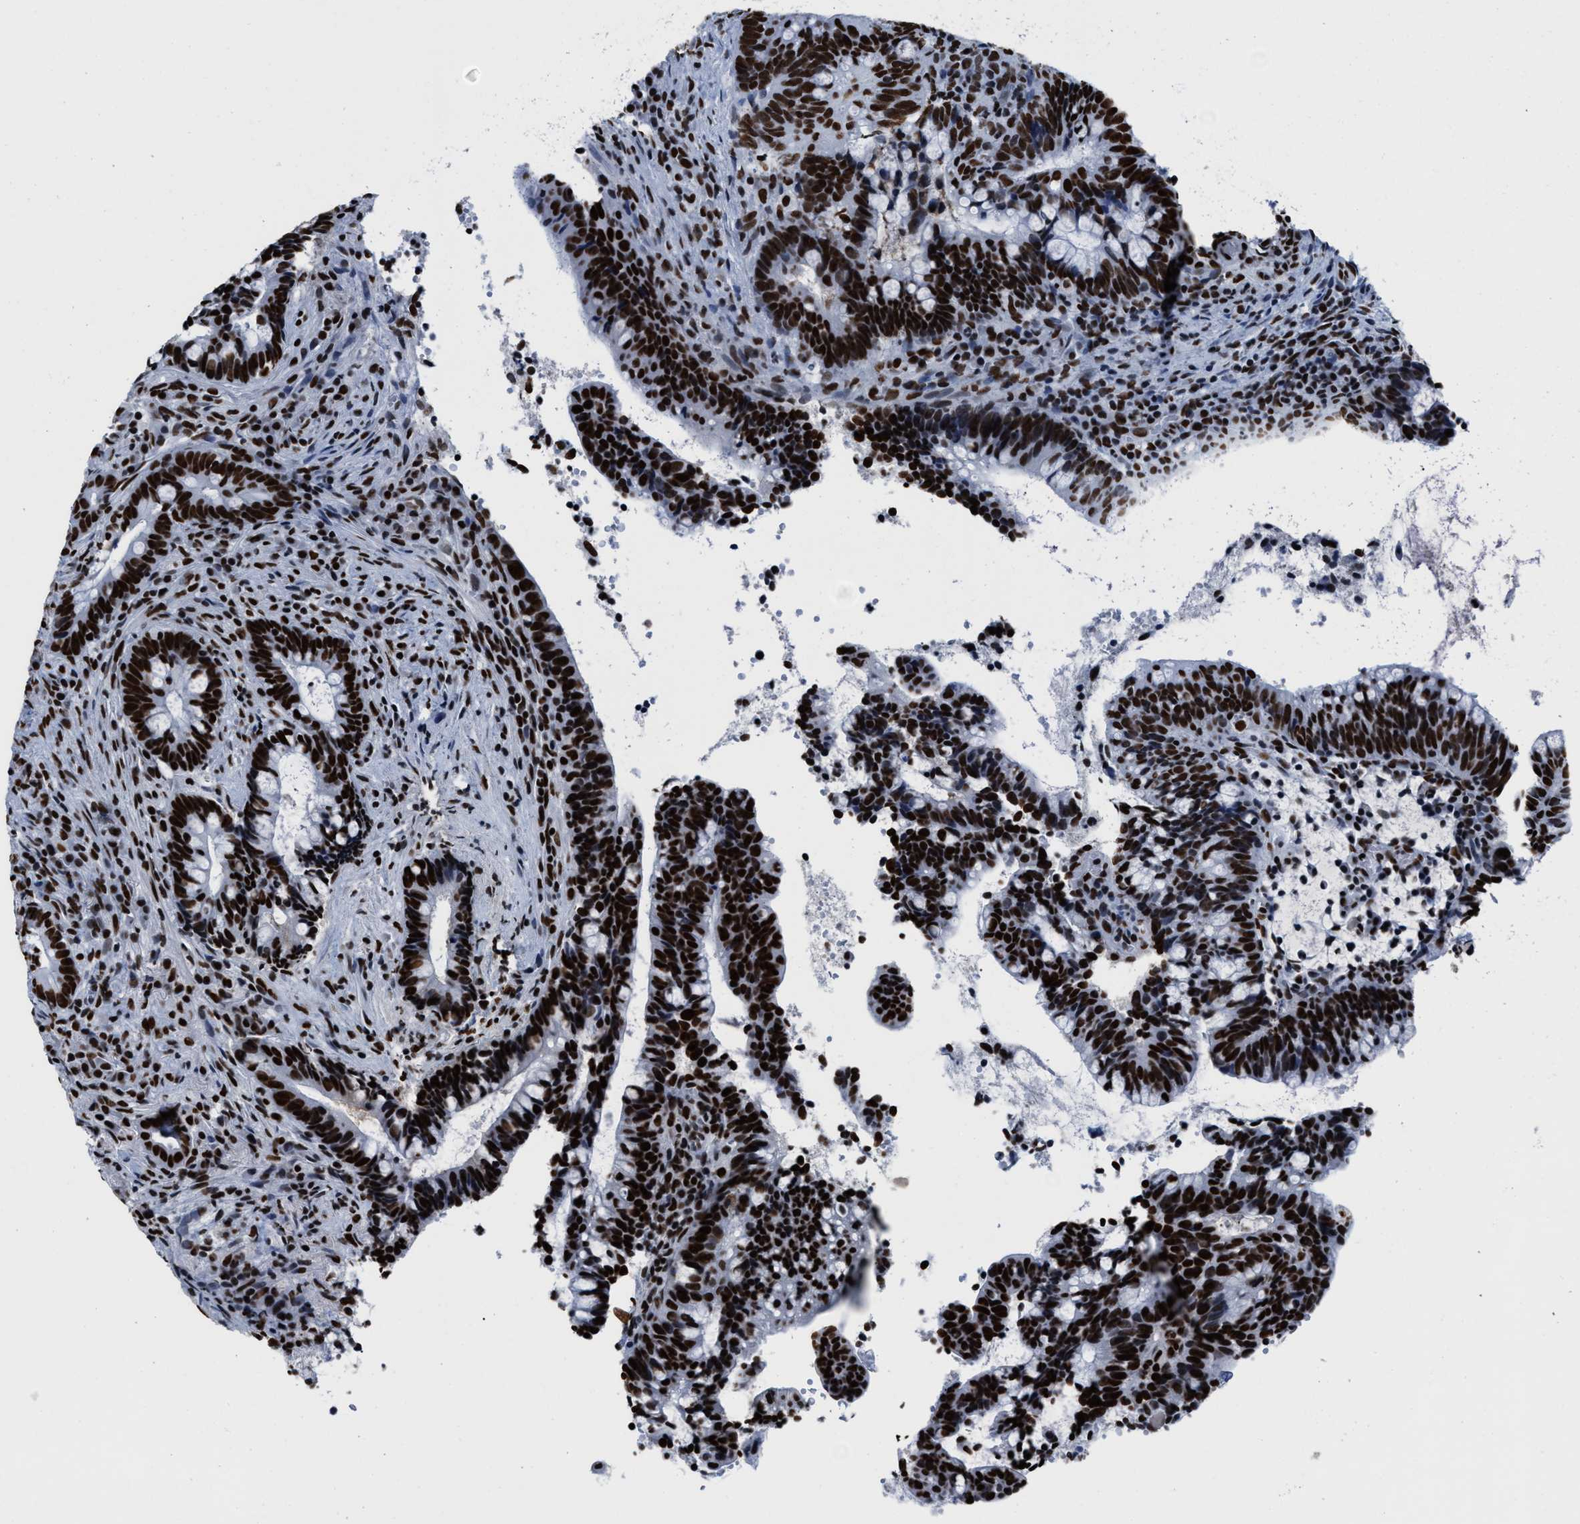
{"staining": {"intensity": "strong", "quantity": ">75%", "location": "nuclear"}, "tissue": "colorectal cancer", "cell_type": "Tumor cells", "image_type": "cancer", "snomed": [{"axis": "morphology", "description": "Adenocarcinoma, NOS"}, {"axis": "topography", "description": "Colon"}], "caption": "The photomicrograph displays immunohistochemical staining of colorectal adenocarcinoma. There is strong nuclear staining is seen in approximately >75% of tumor cells. Nuclei are stained in blue.", "gene": "SMARCC2", "patient": {"sex": "female", "age": 66}}